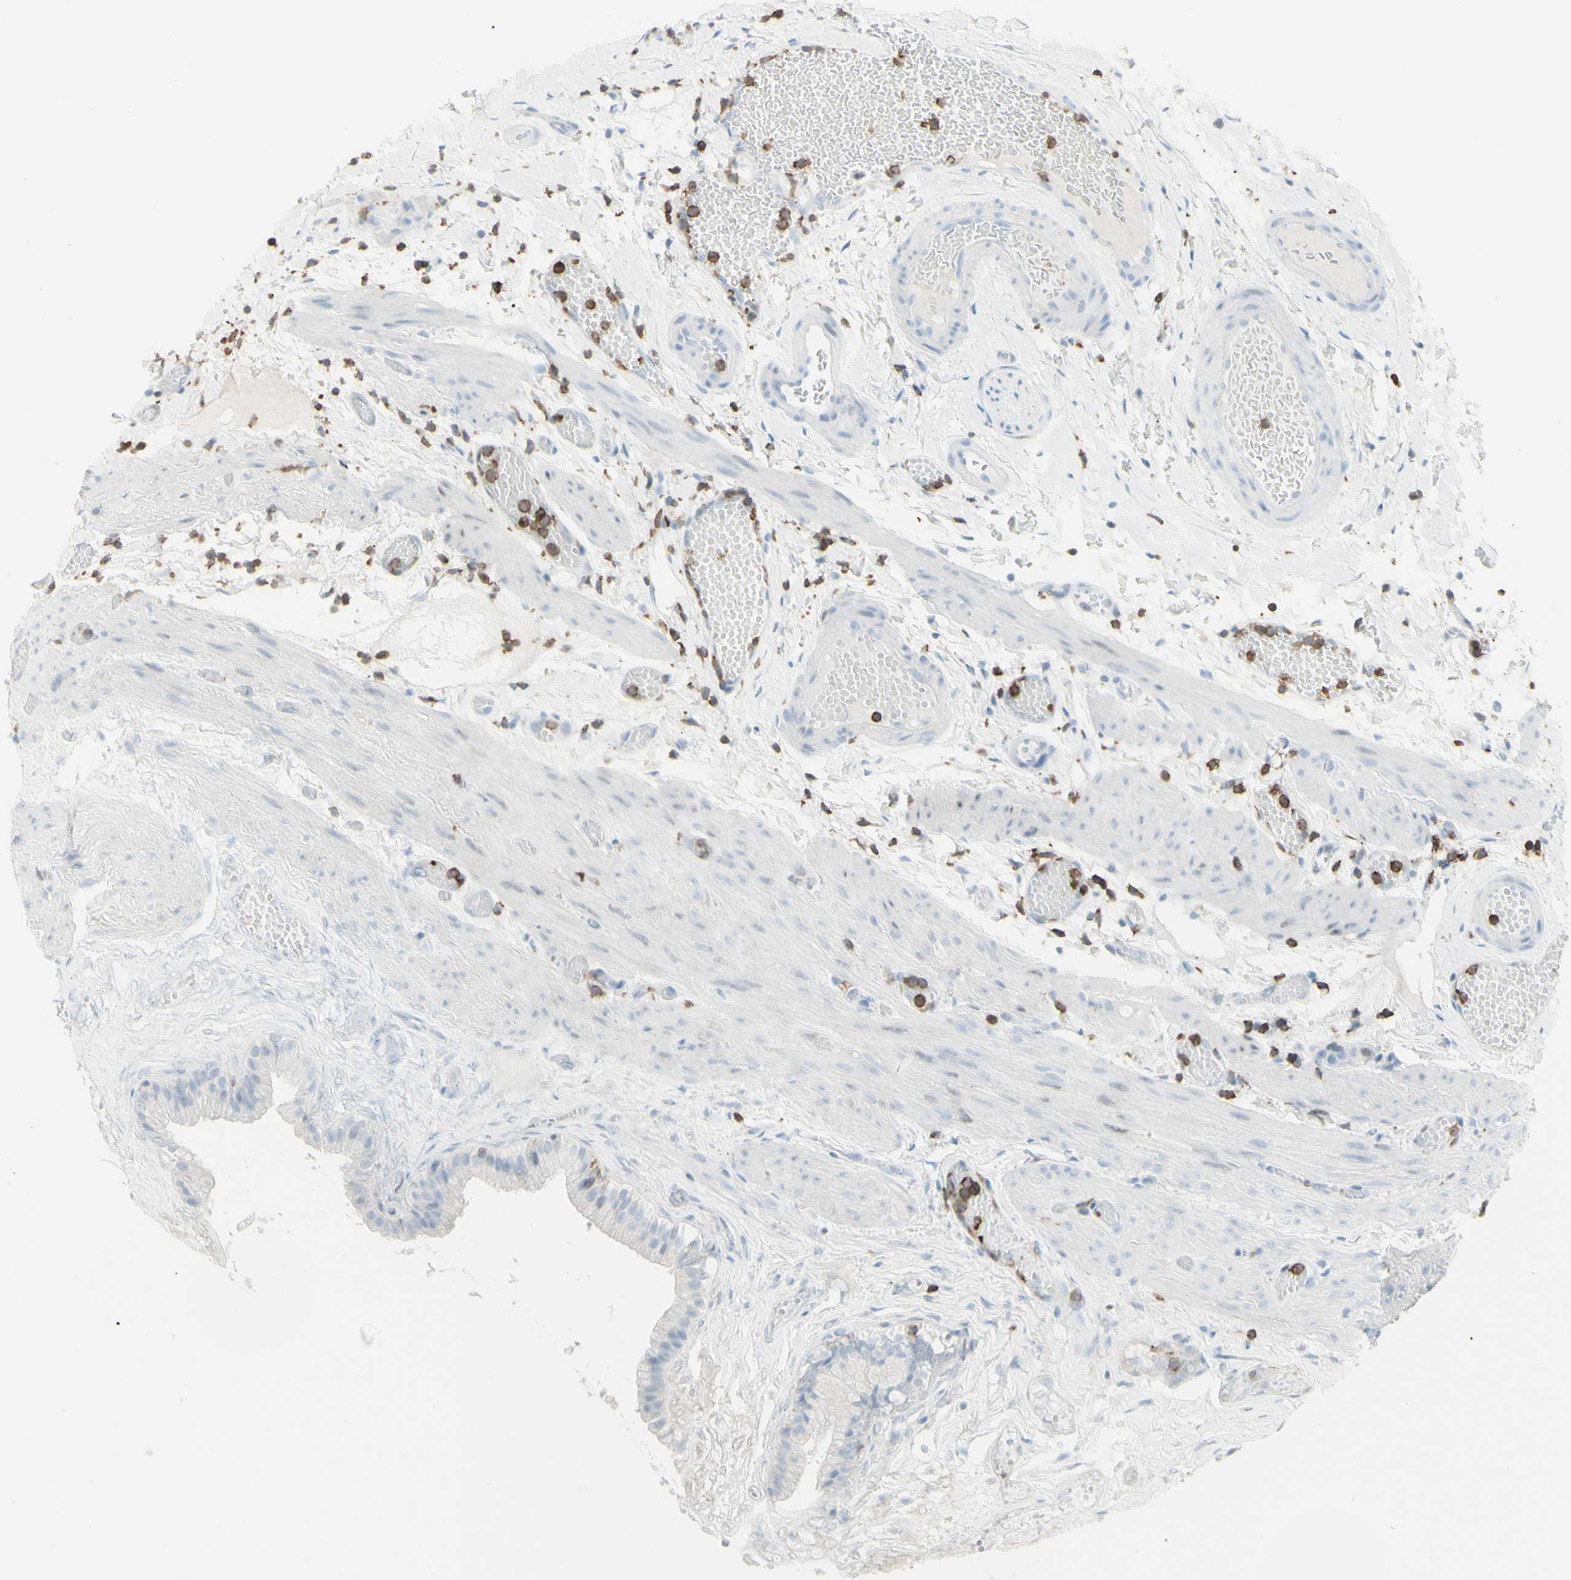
{"staining": {"intensity": "negative", "quantity": "none", "location": "none"}, "tissue": "gallbladder", "cell_type": "Glandular cells", "image_type": "normal", "snomed": [{"axis": "morphology", "description": "Normal tissue, NOS"}, {"axis": "topography", "description": "Gallbladder"}], "caption": "This is an immunohistochemistry histopathology image of benign human gallbladder. There is no staining in glandular cells.", "gene": "NRG1", "patient": {"sex": "female", "age": 26}}